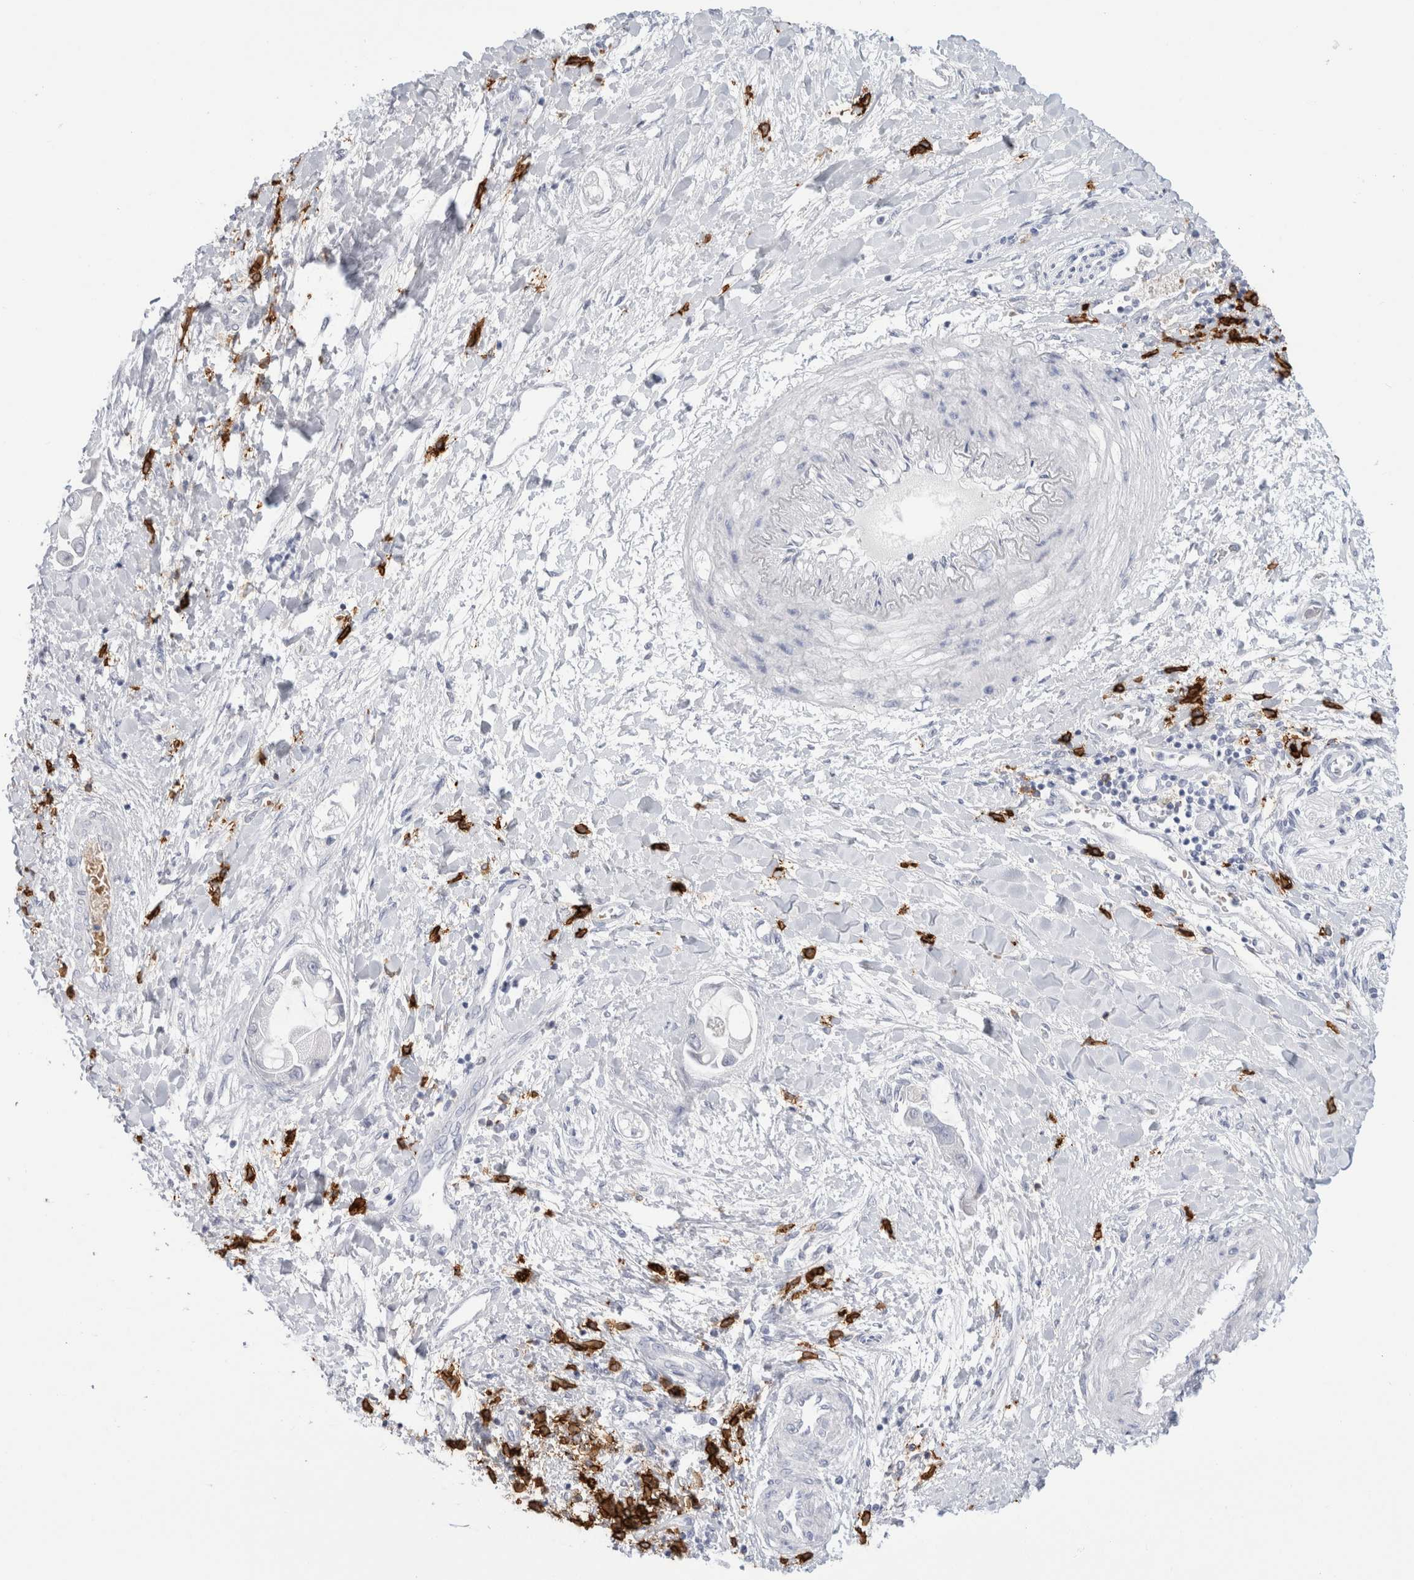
{"staining": {"intensity": "negative", "quantity": "none", "location": "none"}, "tissue": "liver cancer", "cell_type": "Tumor cells", "image_type": "cancer", "snomed": [{"axis": "morphology", "description": "Cholangiocarcinoma"}, {"axis": "topography", "description": "Liver"}], "caption": "This is a photomicrograph of immunohistochemistry (IHC) staining of liver cancer (cholangiocarcinoma), which shows no staining in tumor cells. (DAB (3,3'-diaminobenzidine) IHC with hematoxylin counter stain).", "gene": "CD38", "patient": {"sex": "male", "age": 50}}